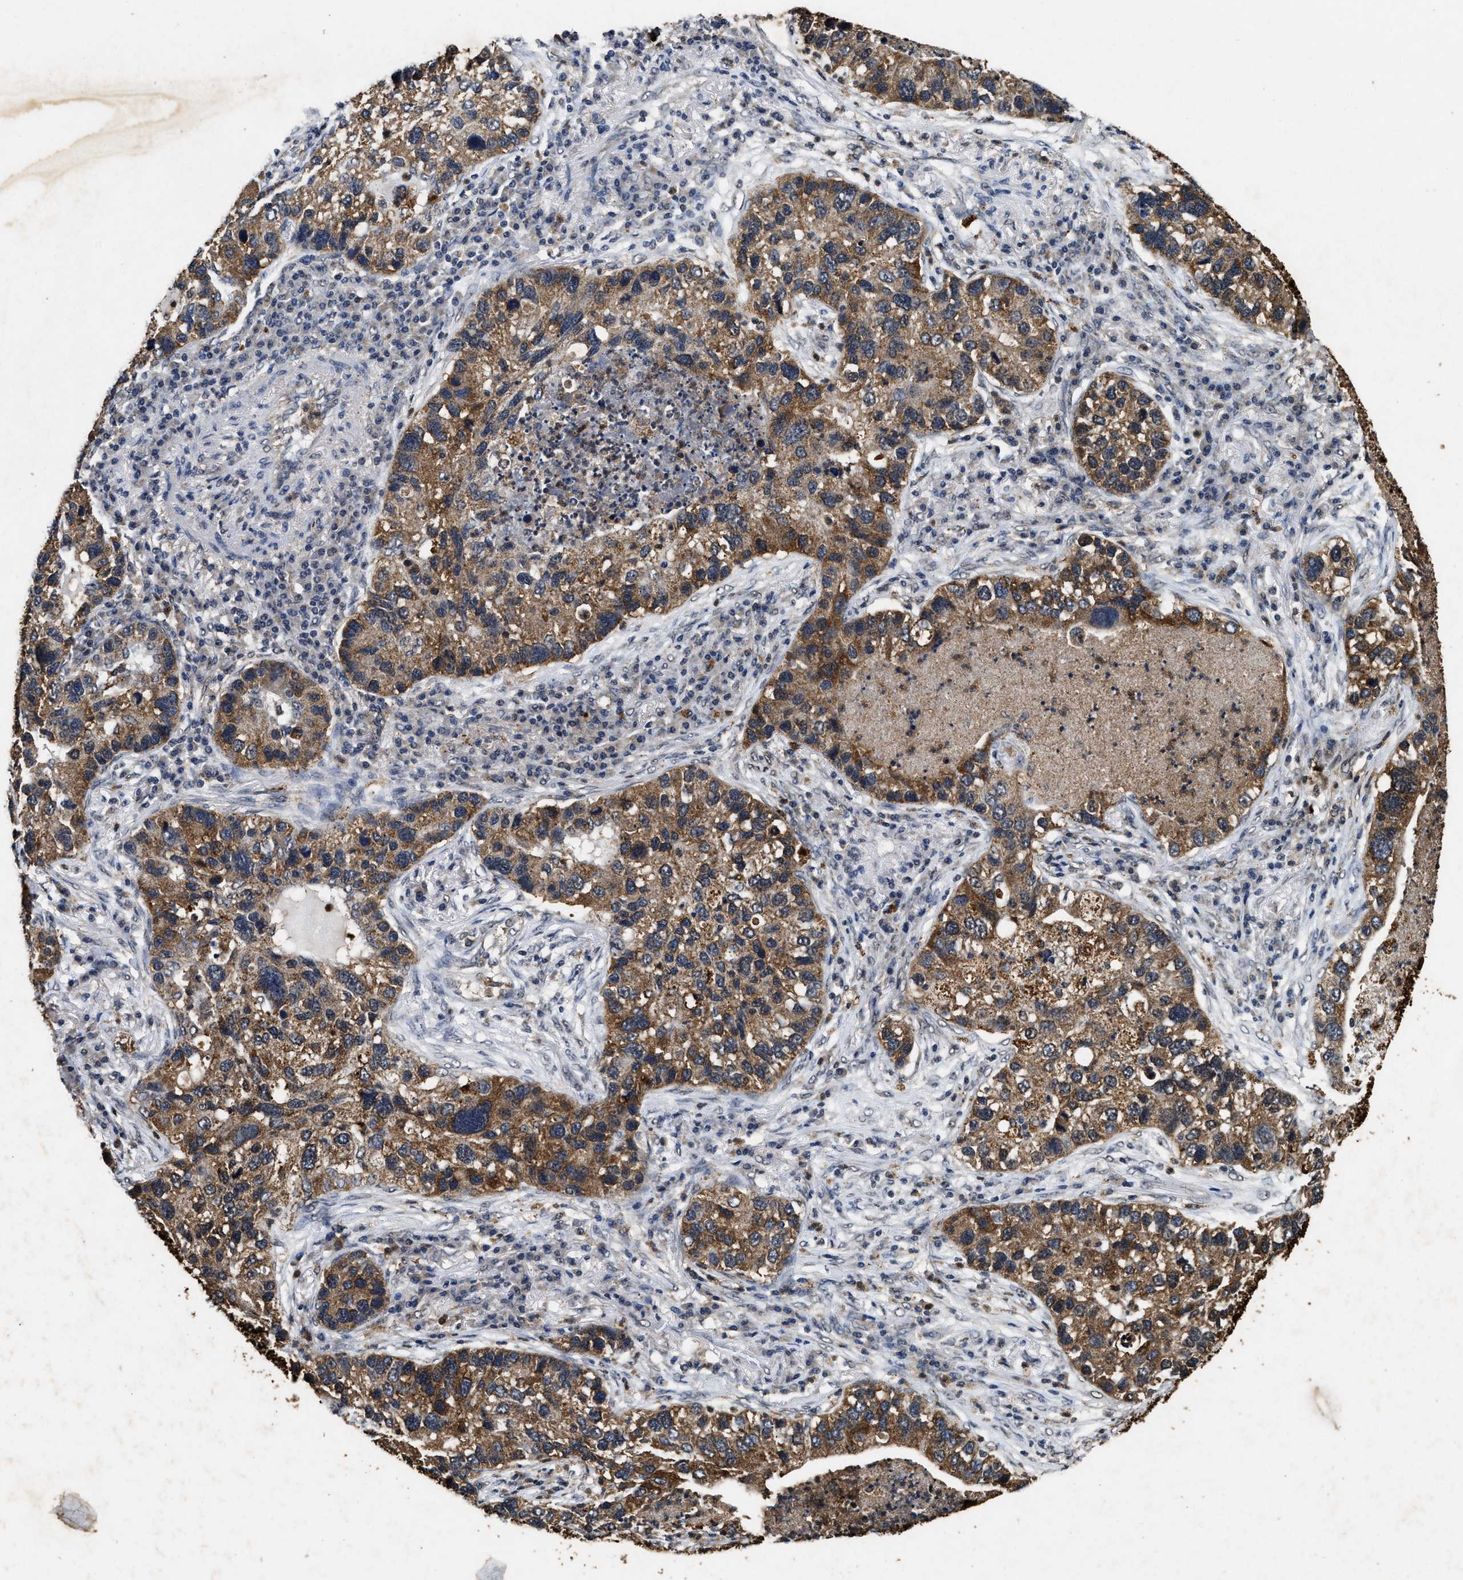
{"staining": {"intensity": "moderate", "quantity": ">75%", "location": "cytoplasmic/membranous"}, "tissue": "lung cancer", "cell_type": "Tumor cells", "image_type": "cancer", "snomed": [{"axis": "morphology", "description": "Normal tissue, NOS"}, {"axis": "morphology", "description": "Adenocarcinoma, NOS"}, {"axis": "topography", "description": "Bronchus"}, {"axis": "topography", "description": "Lung"}], "caption": "IHC (DAB (3,3'-diaminobenzidine)) staining of human lung cancer demonstrates moderate cytoplasmic/membranous protein staining in about >75% of tumor cells. The protein is shown in brown color, while the nuclei are stained blue.", "gene": "ACOX1", "patient": {"sex": "male", "age": 54}}